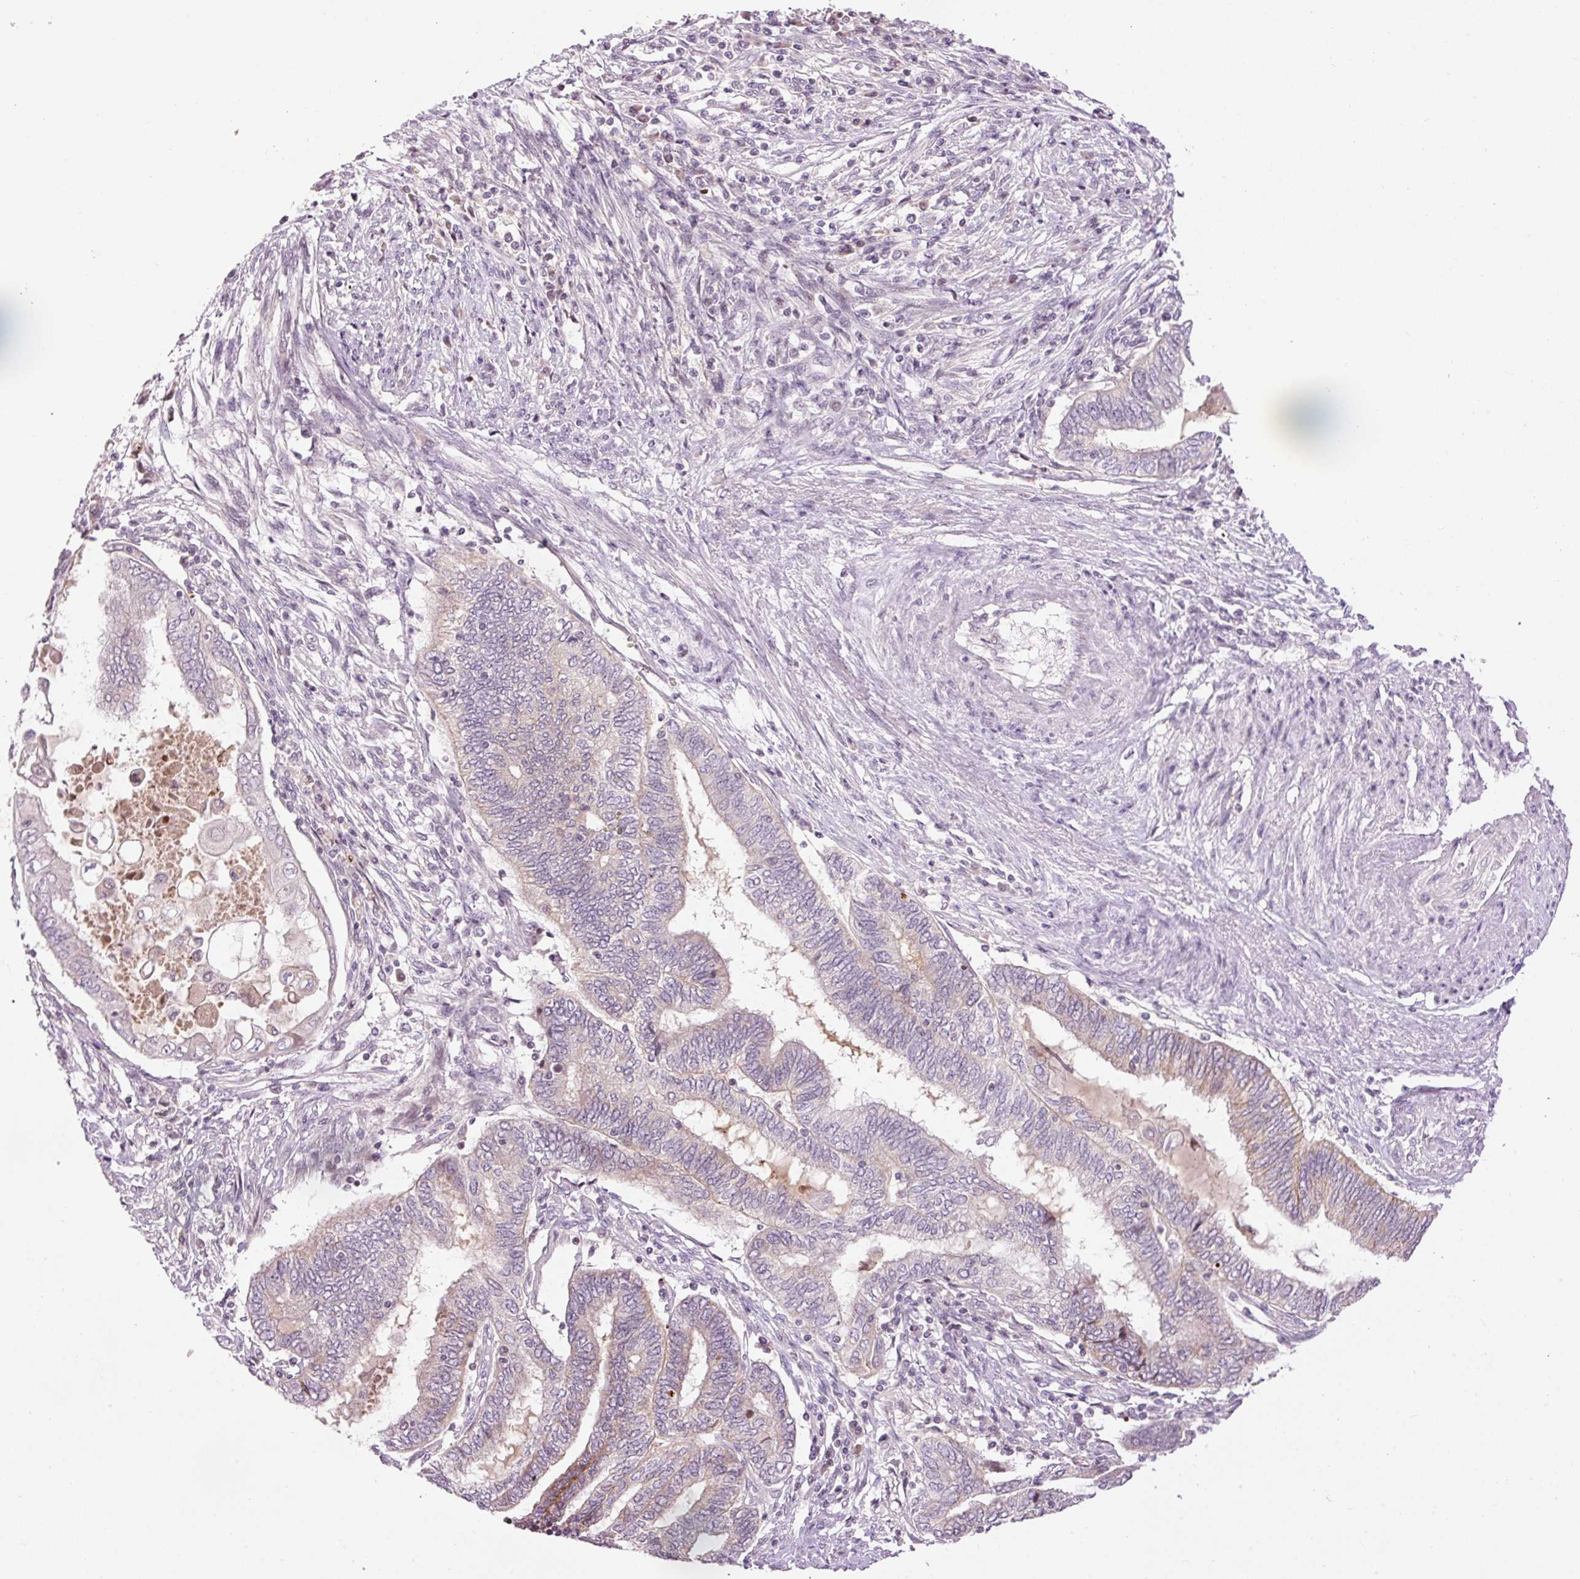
{"staining": {"intensity": "negative", "quantity": "none", "location": "none"}, "tissue": "endometrial cancer", "cell_type": "Tumor cells", "image_type": "cancer", "snomed": [{"axis": "morphology", "description": "Adenocarcinoma, NOS"}, {"axis": "topography", "description": "Uterus"}, {"axis": "topography", "description": "Endometrium"}], "caption": "IHC of human adenocarcinoma (endometrial) shows no expression in tumor cells. The staining is performed using DAB brown chromogen with nuclei counter-stained in using hematoxylin.", "gene": "ABHD11", "patient": {"sex": "female", "age": 70}}